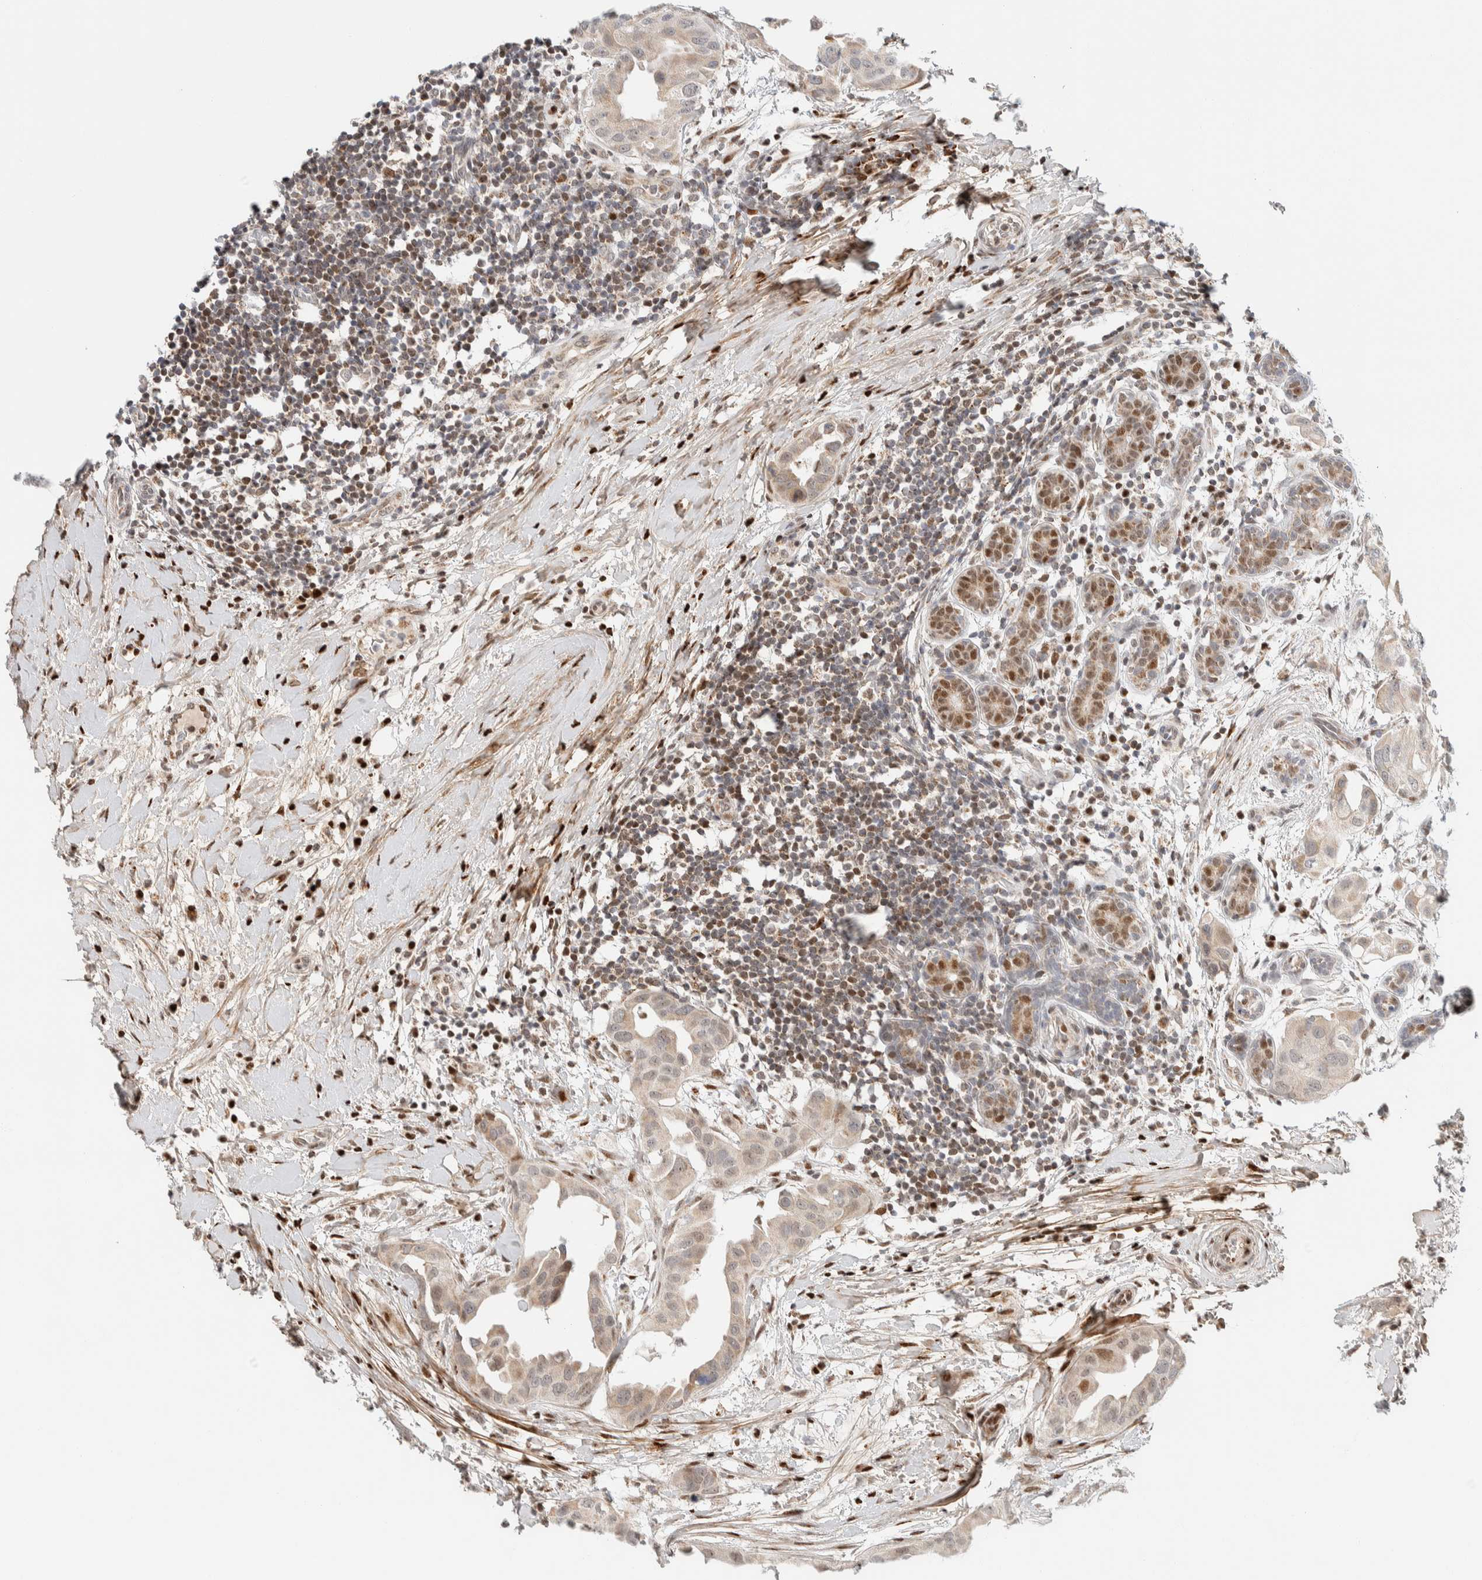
{"staining": {"intensity": "moderate", "quantity": "<25%", "location": "cytoplasmic/membranous,nuclear"}, "tissue": "breast cancer", "cell_type": "Tumor cells", "image_type": "cancer", "snomed": [{"axis": "morphology", "description": "Duct carcinoma"}, {"axis": "topography", "description": "Breast"}], "caption": "A photomicrograph showing moderate cytoplasmic/membranous and nuclear positivity in about <25% of tumor cells in invasive ductal carcinoma (breast), as visualized by brown immunohistochemical staining.", "gene": "TSPAN32", "patient": {"sex": "female", "age": 40}}